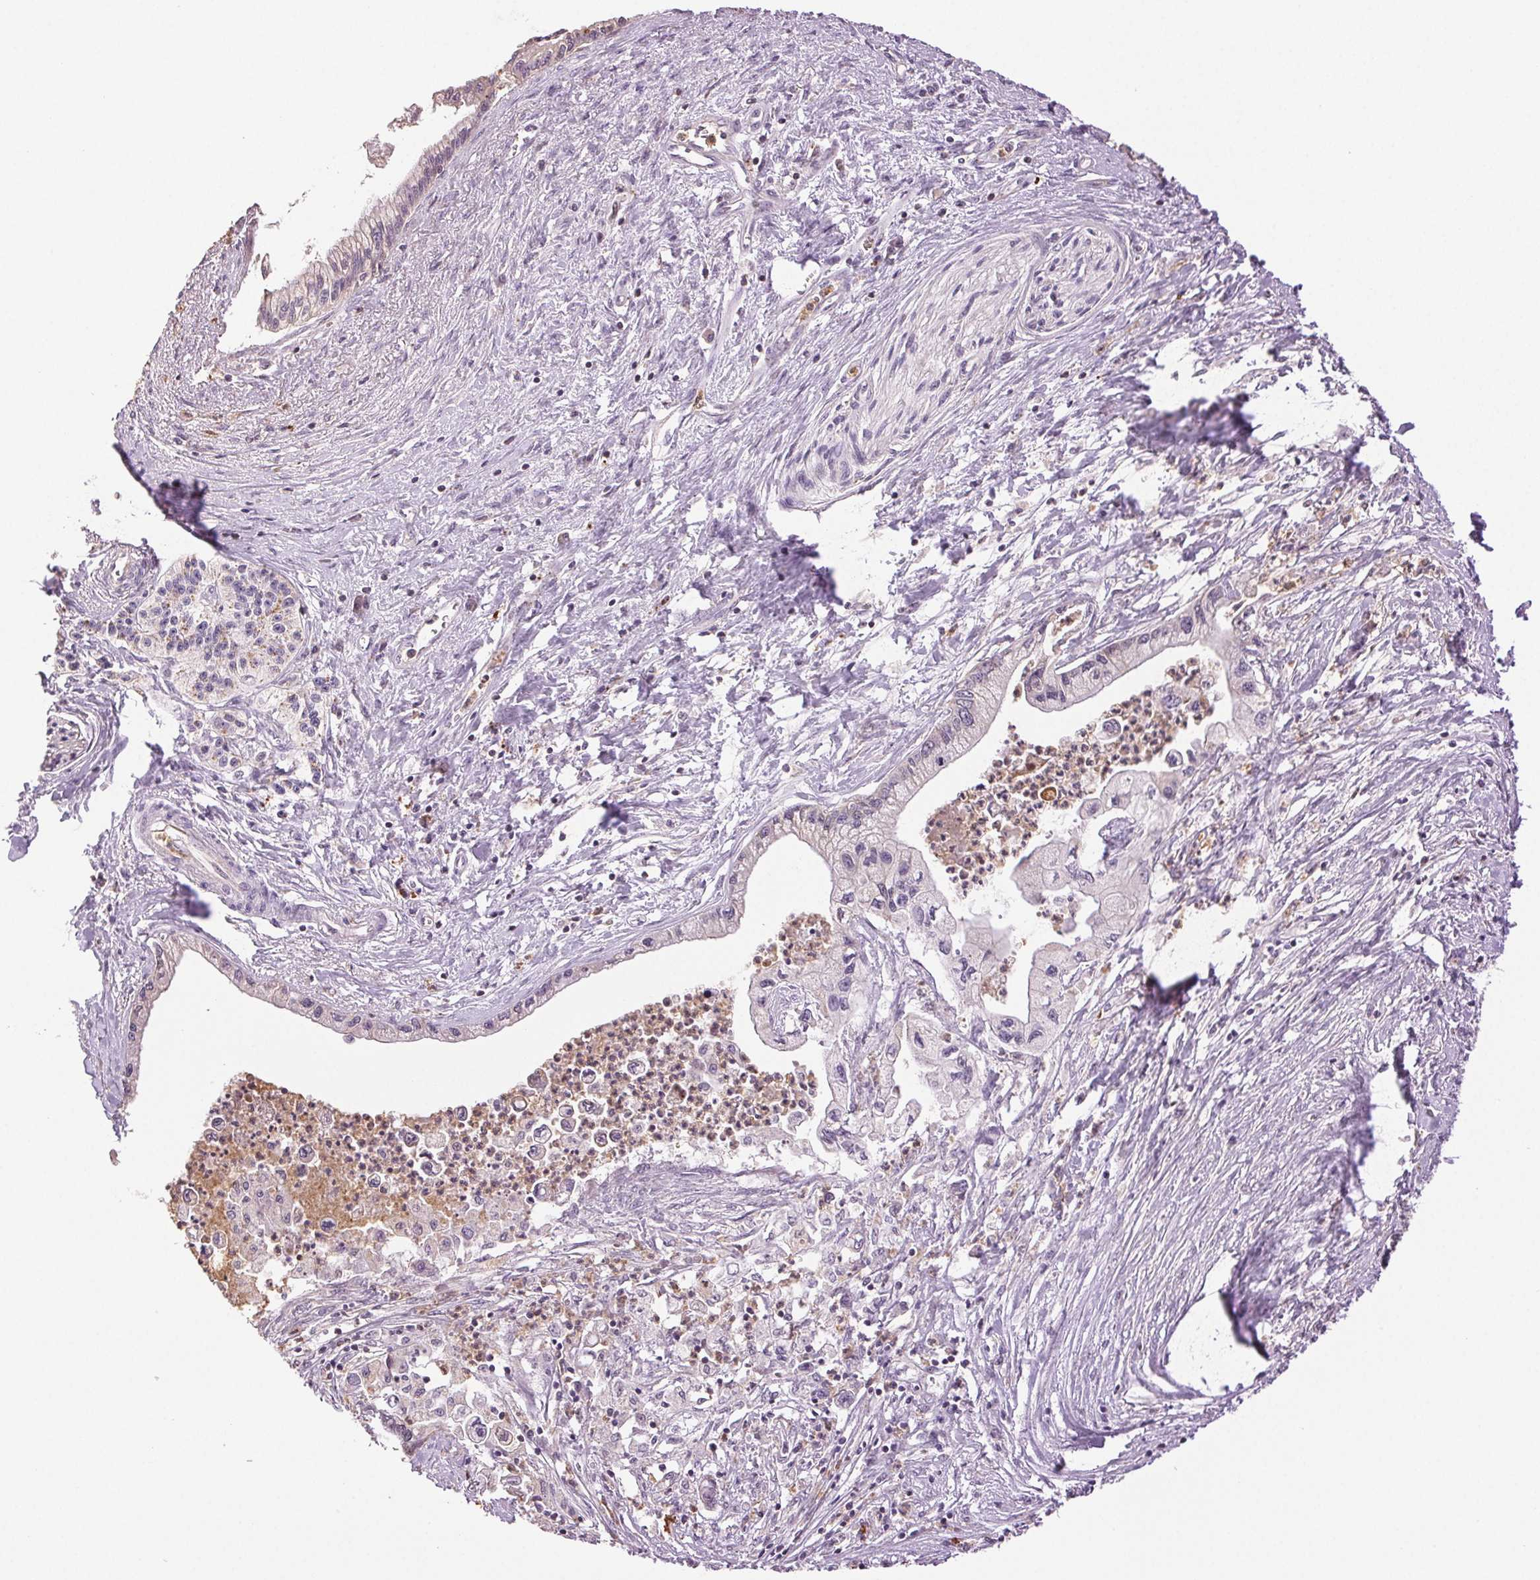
{"staining": {"intensity": "negative", "quantity": "none", "location": "none"}, "tissue": "pancreatic cancer", "cell_type": "Tumor cells", "image_type": "cancer", "snomed": [{"axis": "morphology", "description": "Adenocarcinoma, NOS"}, {"axis": "topography", "description": "Pancreas"}], "caption": "DAB (3,3'-diaminobenzidine) immunohistochemical staining of pancreatic cancer shows no significant expression in tumor cells.", "gene": "TMEM253", "patient": {"sex": "male", "age": 61}}